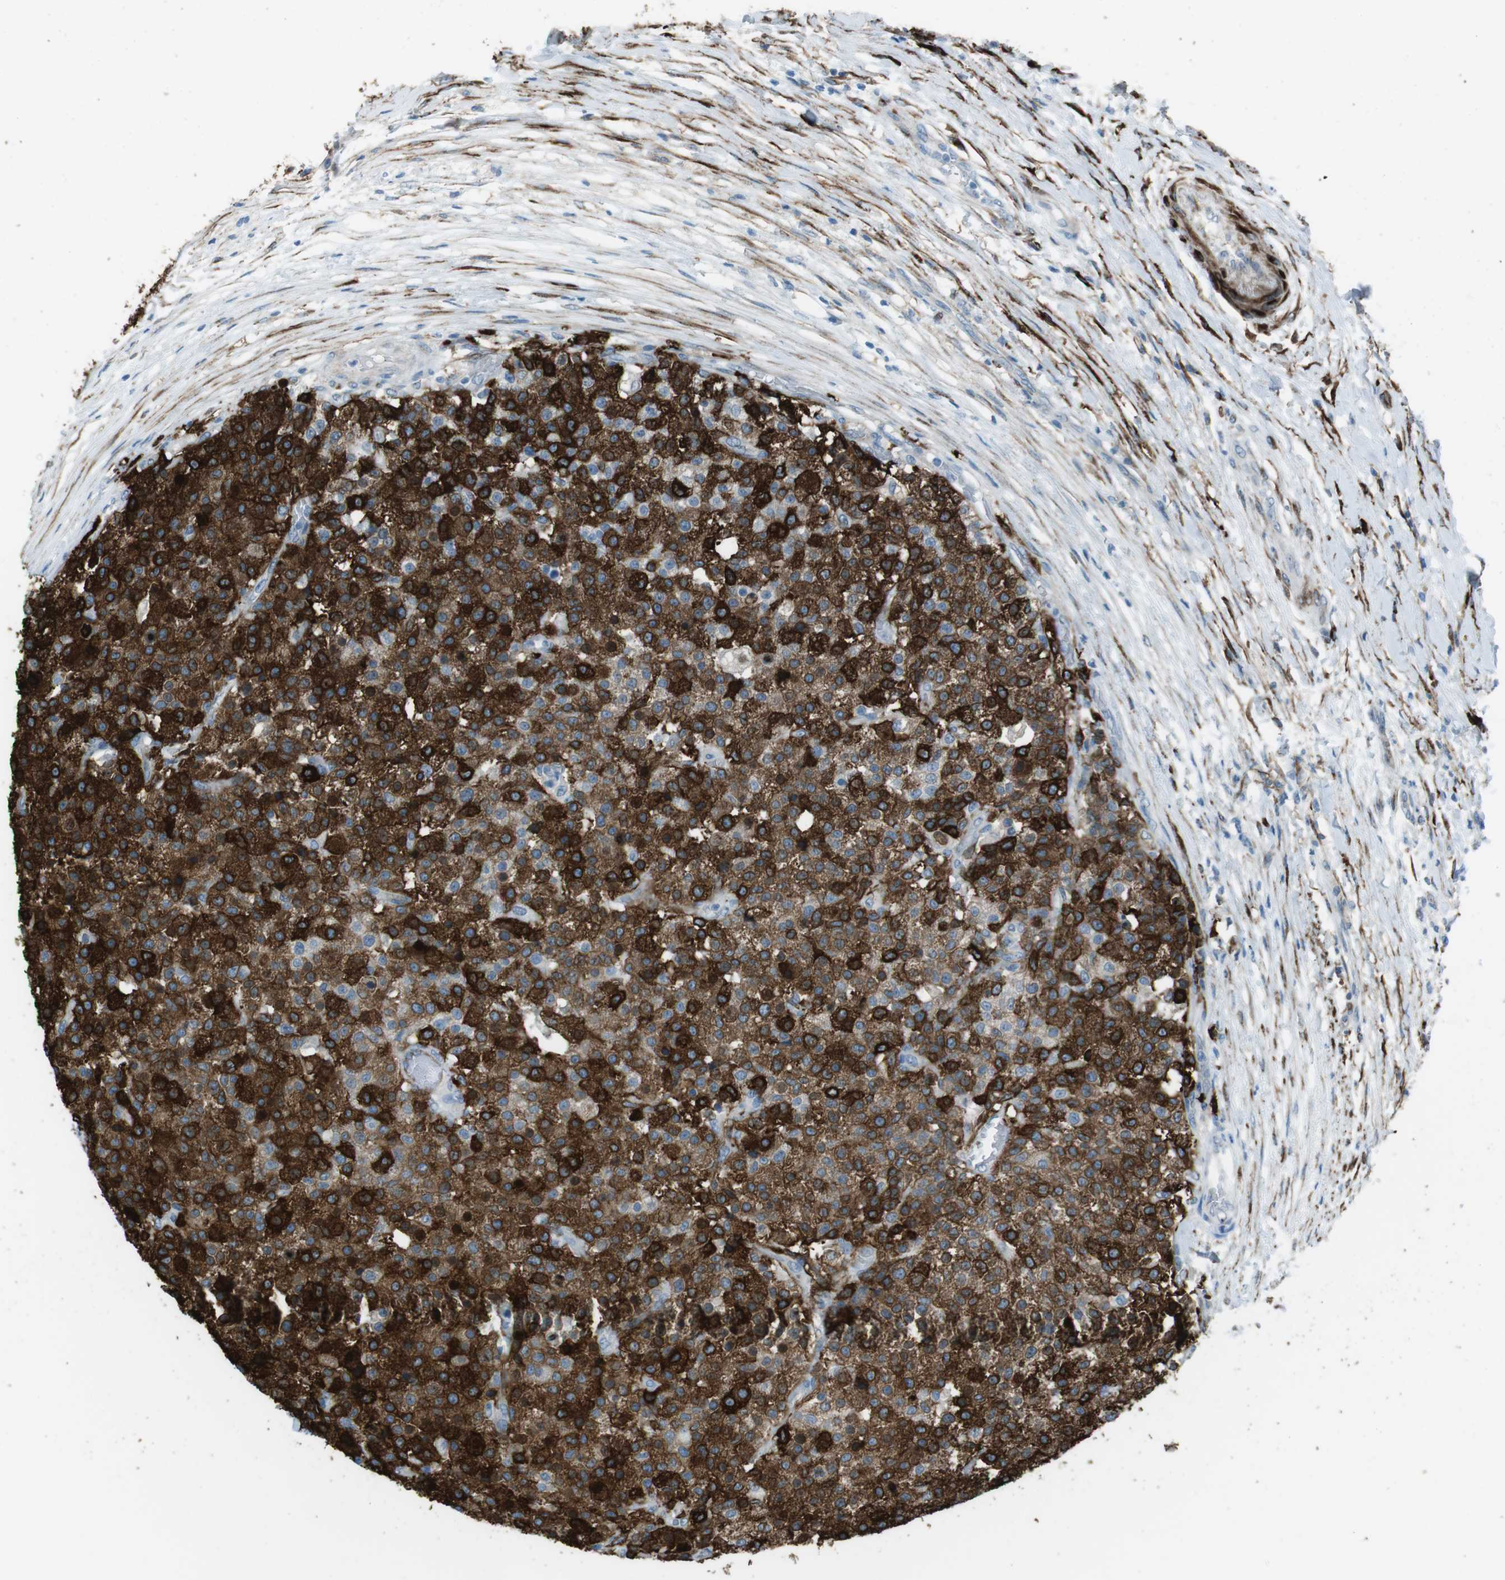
{"staining": {"intensity": "strong", "quantity": ">75%", "location": "cytoplasmic/membranous"}, "tissue": "testis cancer", "cell_type": "Tumor cells", "image_type": "cancer", "snomed": [{"axis": "morphology", "description": "Seminoma, NOS"}, {"axis": "topography", "description": "Testis"}], "caption": "The immunohistochemical stain shows strong cytoplasmic/membranous positivity in tumor cells of testis cancer (seminoma) tissue. The staining was performed using DAB (3,3'-diaminobenzidine) to visualize the protein expression in brown, while the nuclei were stained in blue with hematoxylin (Magnification: 20x).", "gene": "TUBB2A", "patient": {"sex": "male", "age": 59}}